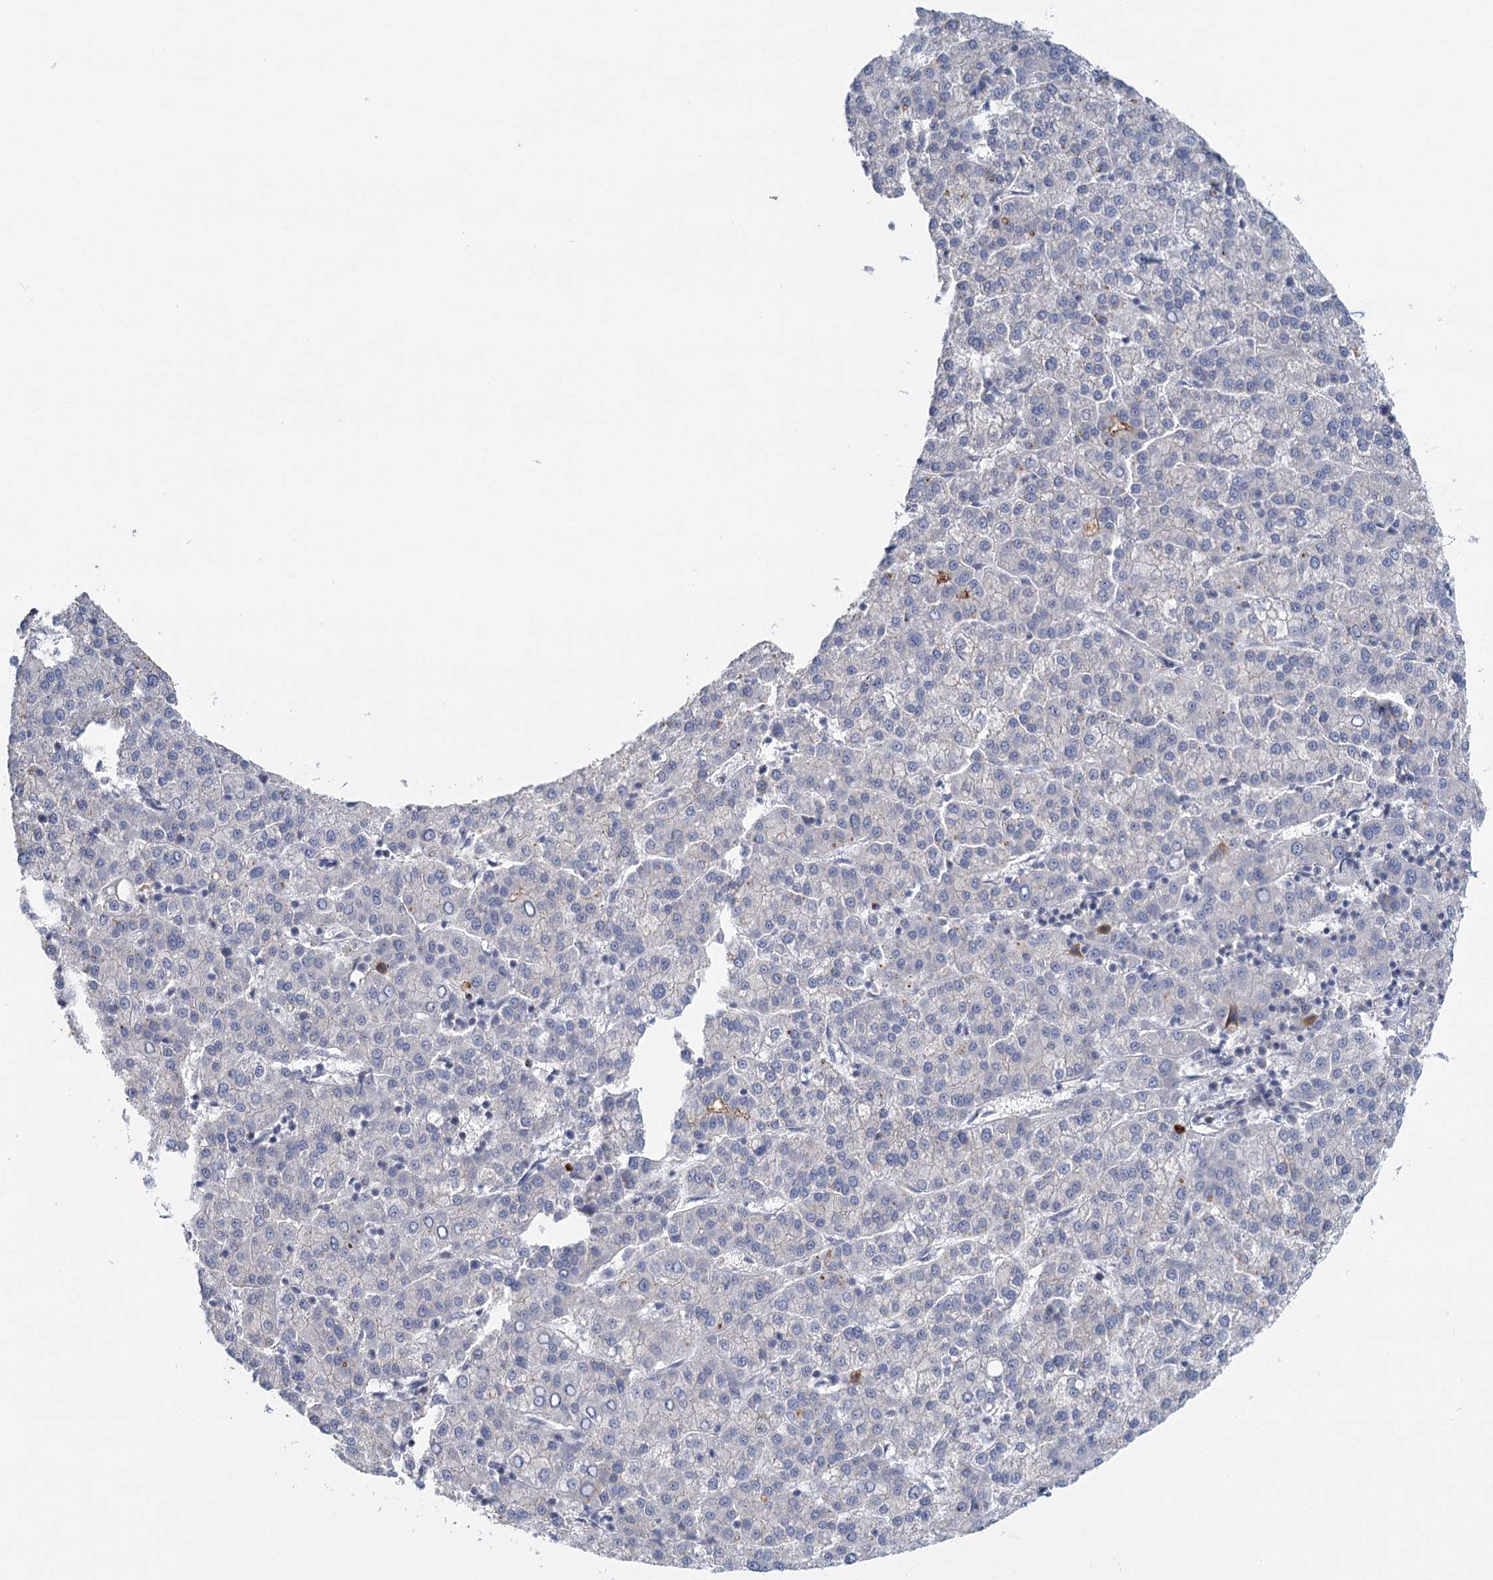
{"staining": {"intensity": "negative", "quantity": "none", "location": "none"}, "tissue": "liver cancer", "cell_type": "Tumor cells", "image_type": "cancer", "snomed": [{"axis": "morphology", "description": "Carcinoma, Hepatocellular, NOS"}, {"axis": "topography", "description": "Liver"}], "caption": "The IHC photomicrograph has no significant staining in tumor cells of liver cancer tissue. (DAB (3,3'-diaminobenzidine) immunohistochemistry, high magnification).", "gene": "GPATCH11", "patient": {"sex": "female", "age": 58}}